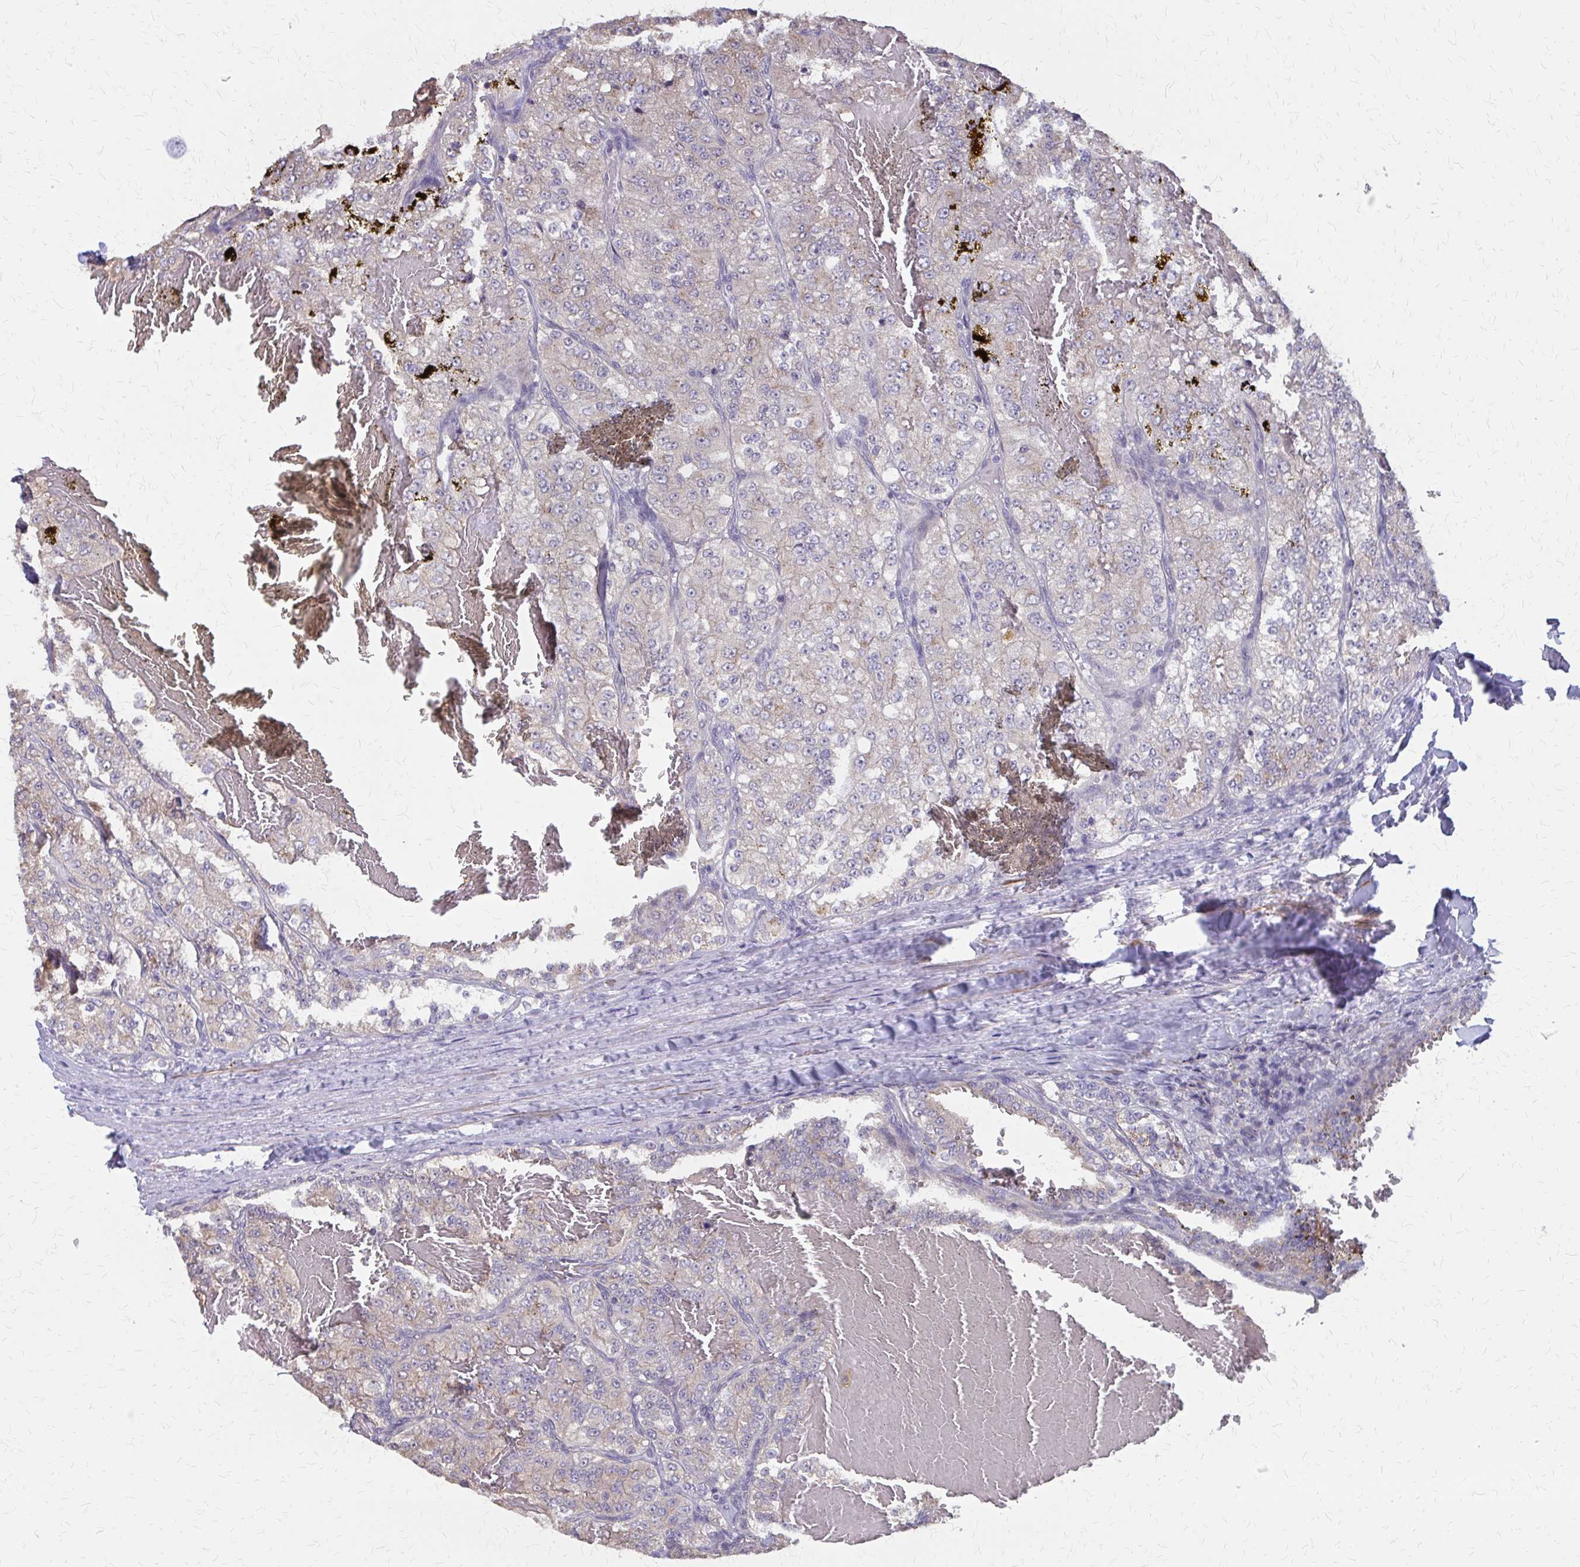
{"staining": {"intensity": "weak", "quantity": "<25%", "location": "cytoplasmic/membranous"}, "tissue": "renal cancer", "cell_type": "Tumor cells", "image_type": "cancer", "snomed": [{"axis": "morphology", "description": "Adenocarcinoma, NOS"}, {"axis": "topography", "description": "Kidney"}], "caption": "There is no significant staining in tumor cells of renal cancer (adenocarcinoma).", "gene": "IFI44L", "patient": {"sex": "female", "age": 63}}